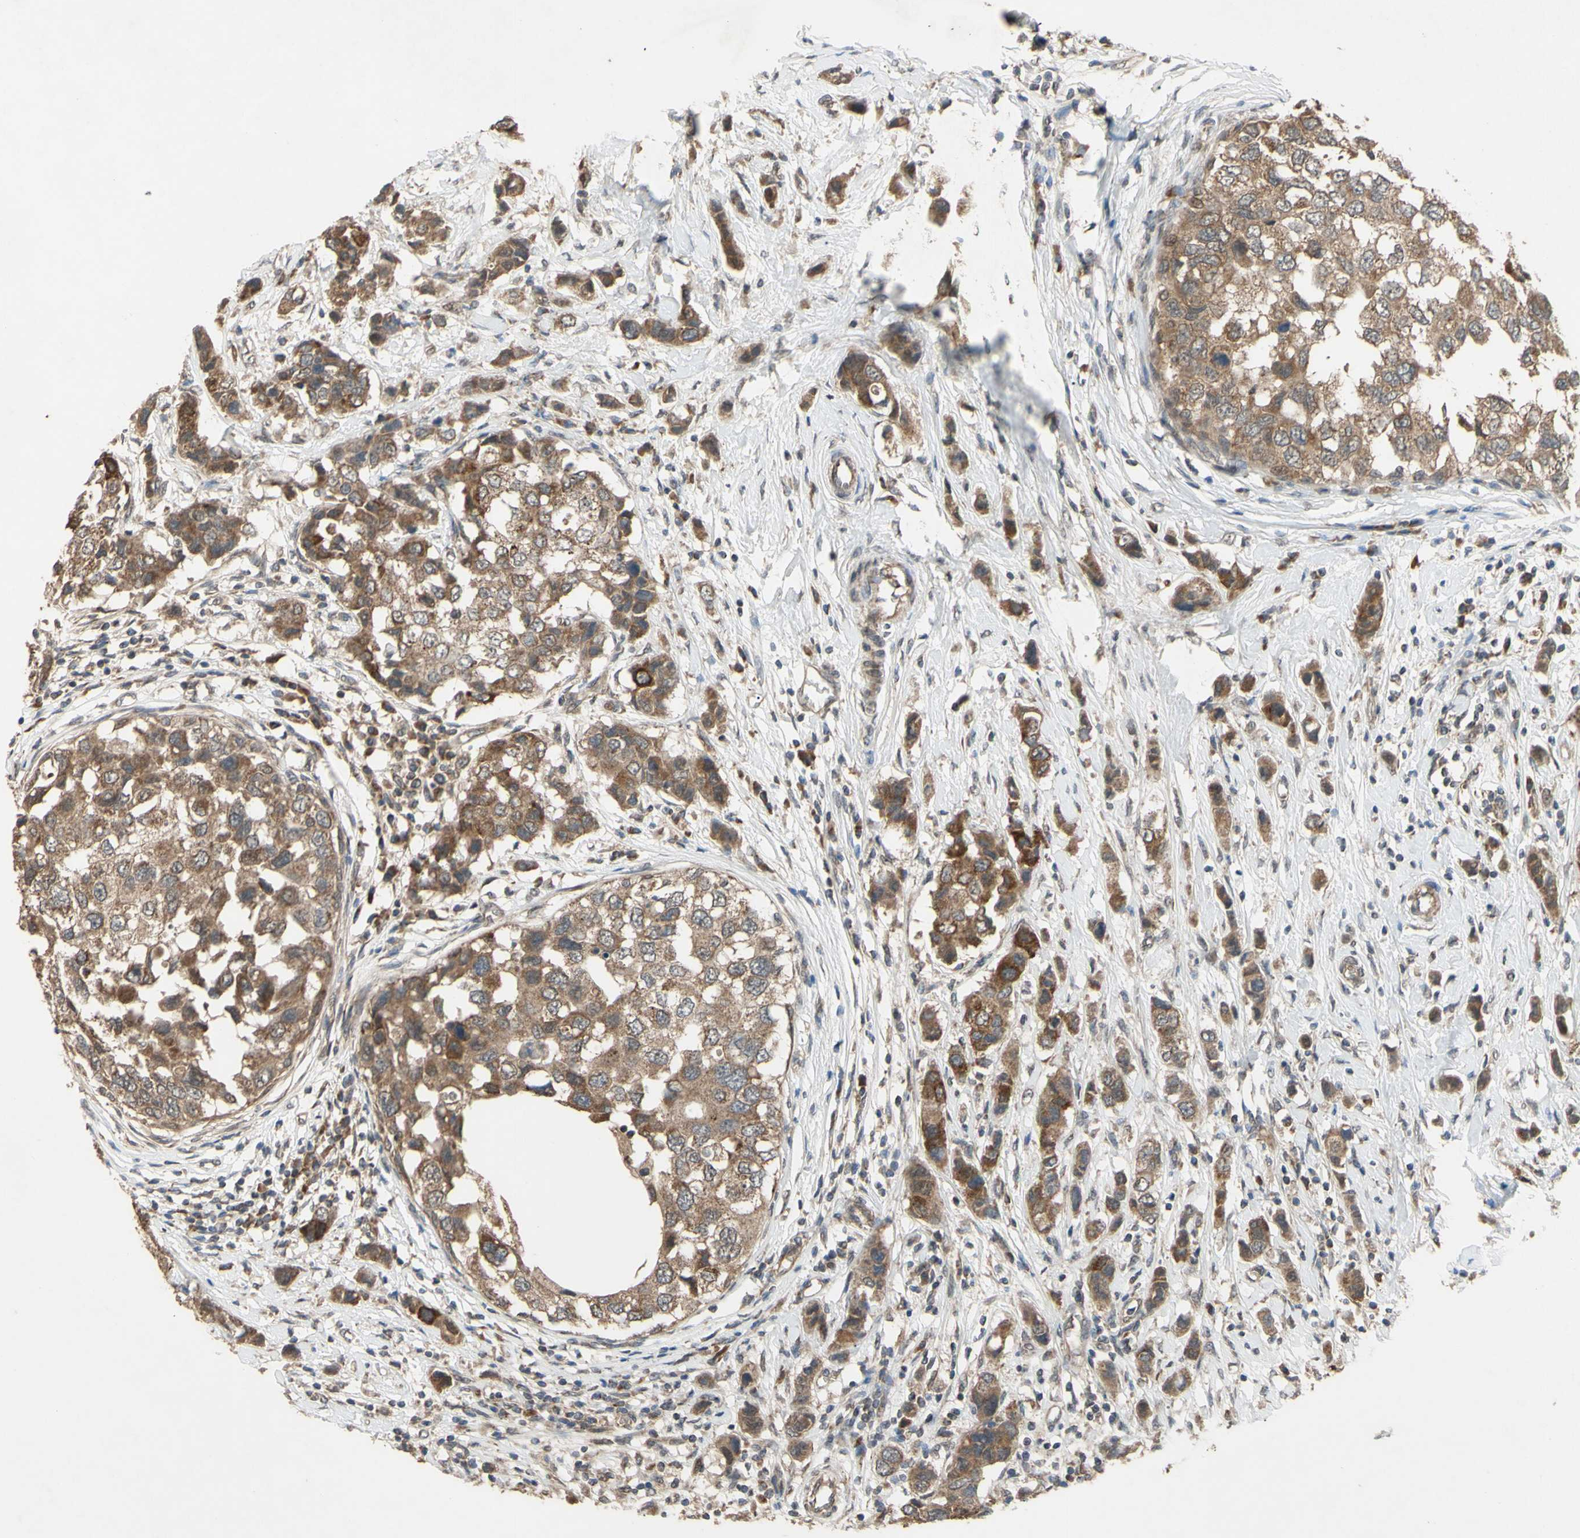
{"staining": {"intensity": "moderate", "quantity": ">75%", "location": "cytoplasmic/membranous"}, "tissue": "breast cancer", "cell_type": "Tumor cells", "image_type": "cancer", "snomed": [{"axis": "morphology", "description": "Normal tissue, NOS"}, {"axis": "morphology", "description": "Duct carcinoma"}, {"axis": "topography", "description": "Breast"}], "caption": "Brown immunohistochemical staining in human invasive ductal carcinoma (breast) demonstrates moderate cytoplasmic/membranous positivity in about >75% of tumor cells. (brown staining indicates protein expression, while blue staining denotes nuclei).", "gene": "CD164", "patient": {"sex": "female", "age": 50}}